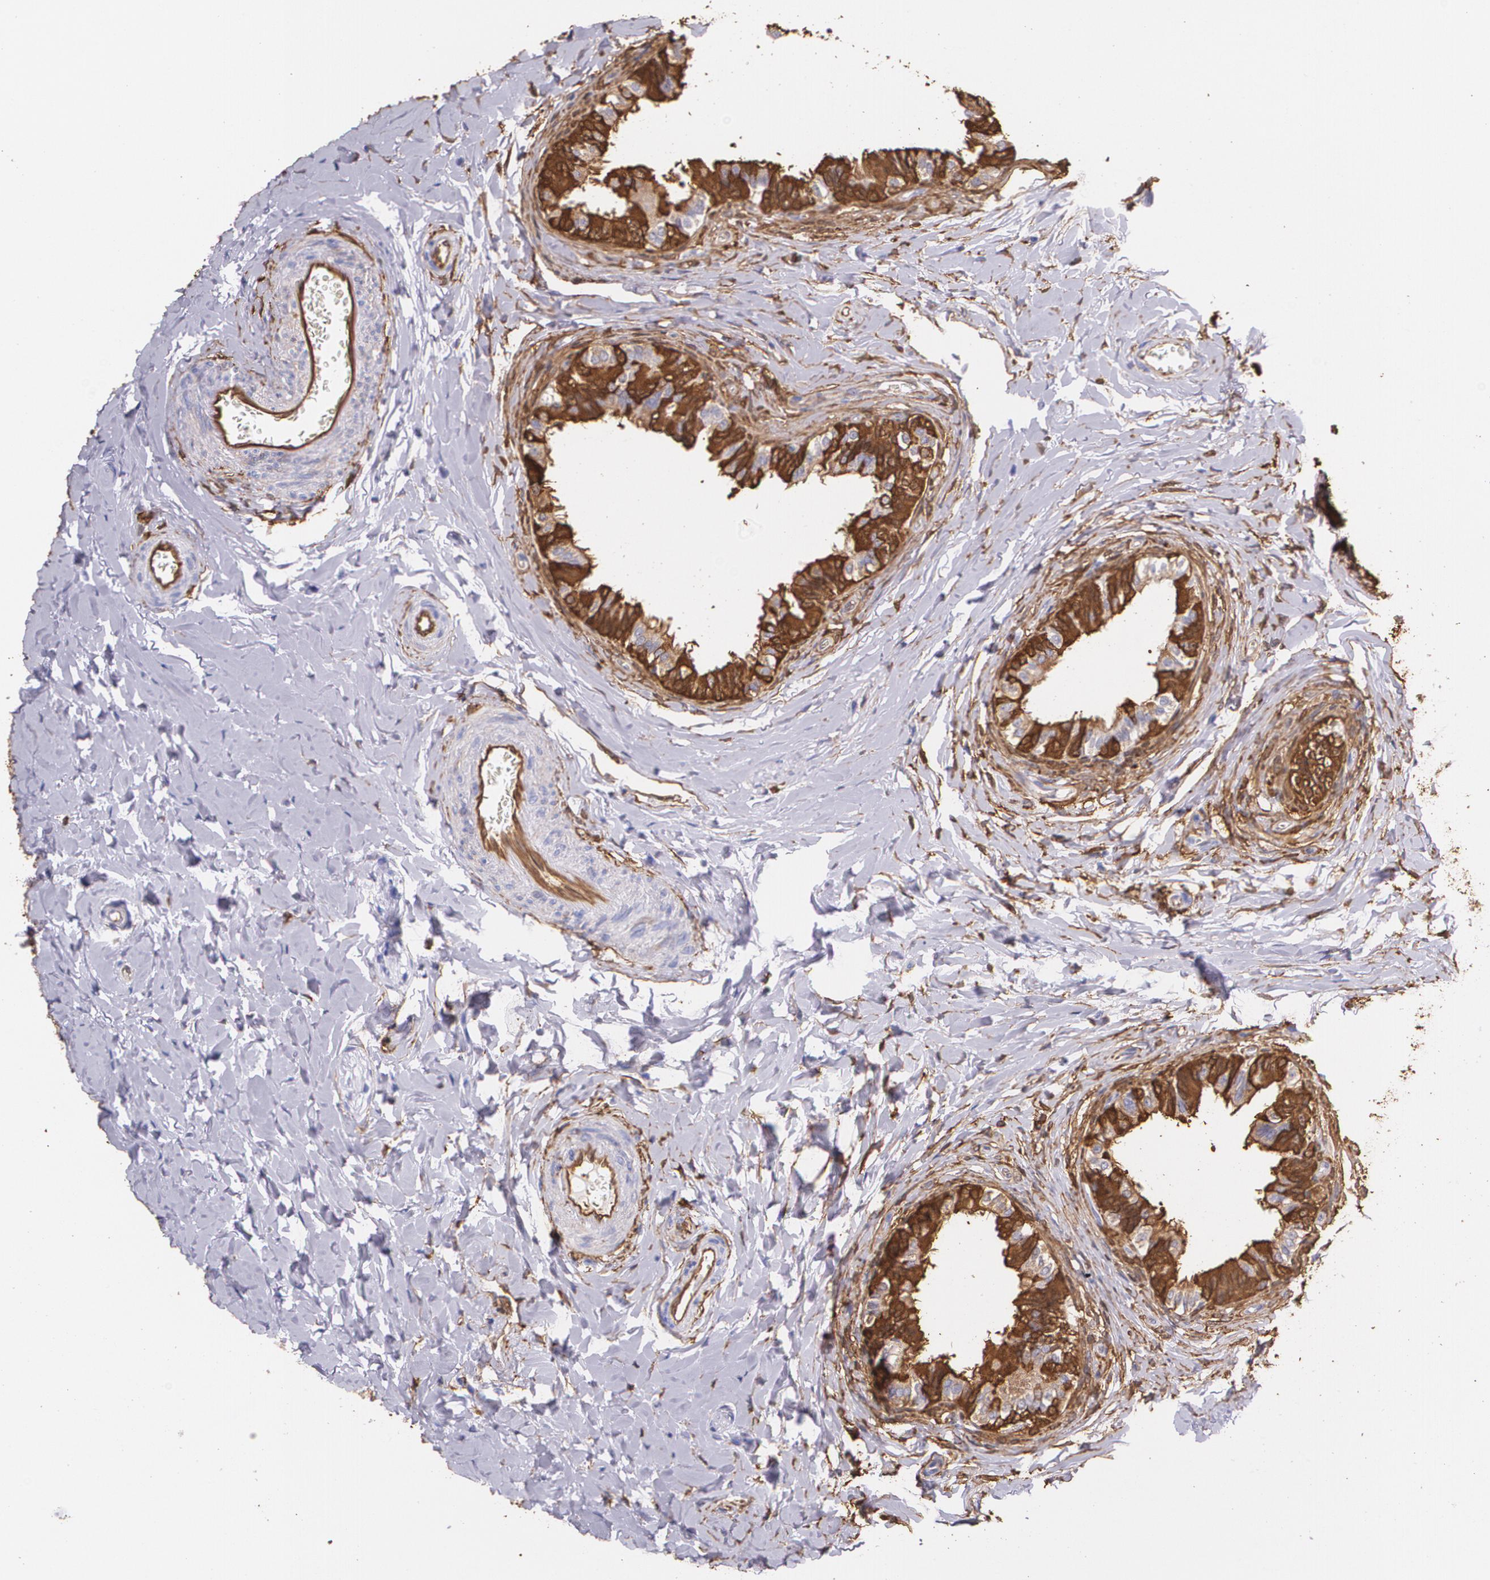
{"staining": {"intensity": "negative", "quantity": "none", "location": "none"}, "tissue": "epididymis", "cell_type": "Glandular cells", "image_type": "normal", "snomed": [{"axis": "morphology", "description": "Normal tissue, NOS"}, {"axis": "topography", "description": "Soft tissue"}, {"axis": "topography", "description": "Epididymis"}], "caption": "This is an immunohistochemistry micrograph of benign human epididymis. There is no expression in glandular cells.", "gene": "MMP2", "patient": {"sex": "male", "age": 26}}